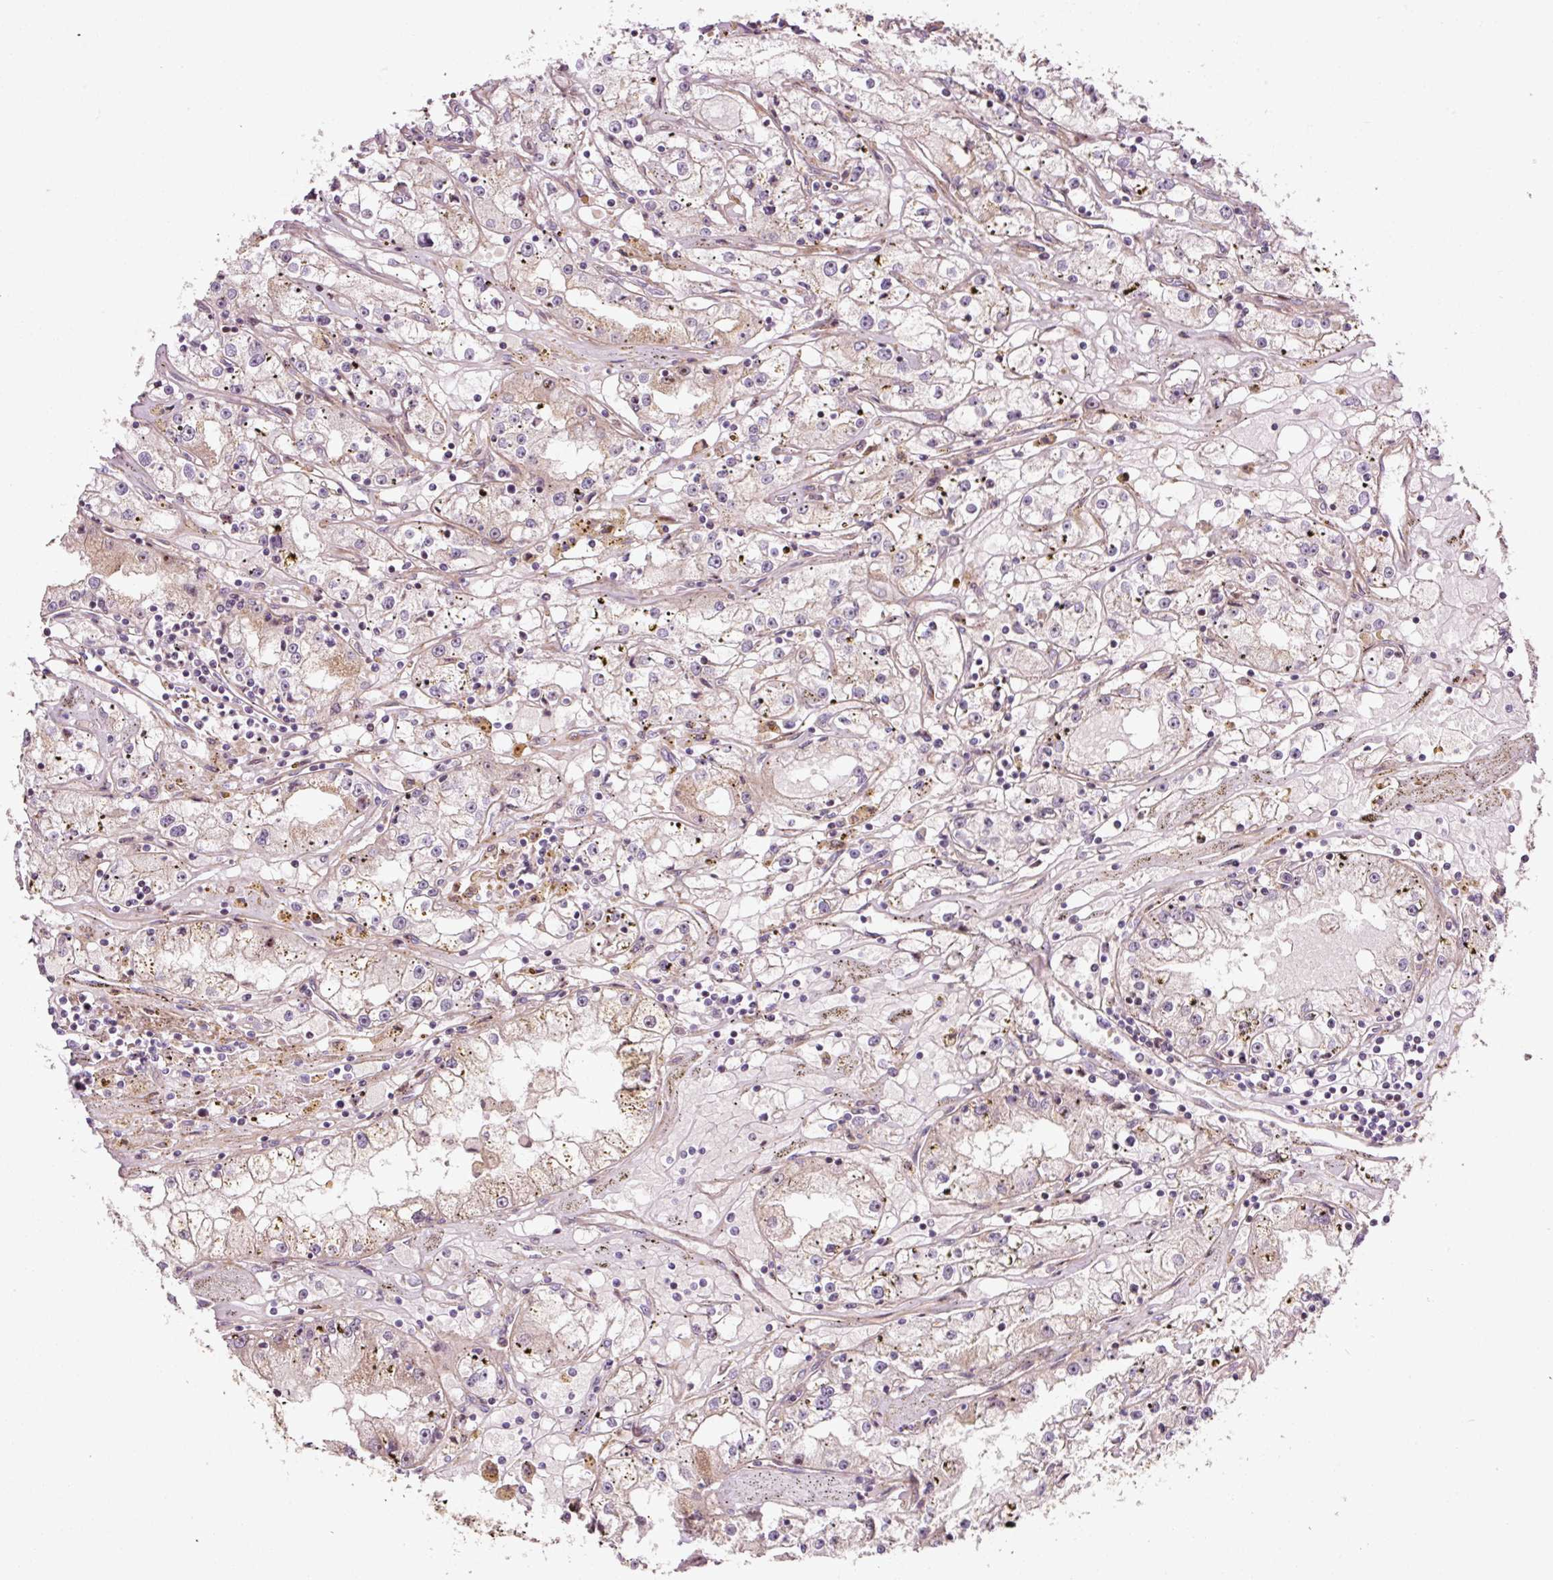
{"staining": {"intensity": "negative", "quantity": "none", "location": "none"}, "tissue": "renal cancer", "cell_type": "Tumor cells", "image_type": "cancer", "snomed": [{"axis": "morphology", "description": "Adenocarcinoma, NOS"}, {"axis": "topography", "description": "Kidney"}], "caption": "The micrograph reveals no staining of tumor cells in adenocarcinoma (renal).", "gene": "ANKRD20A1", "patient": {"sex": "male", "age": 56}}